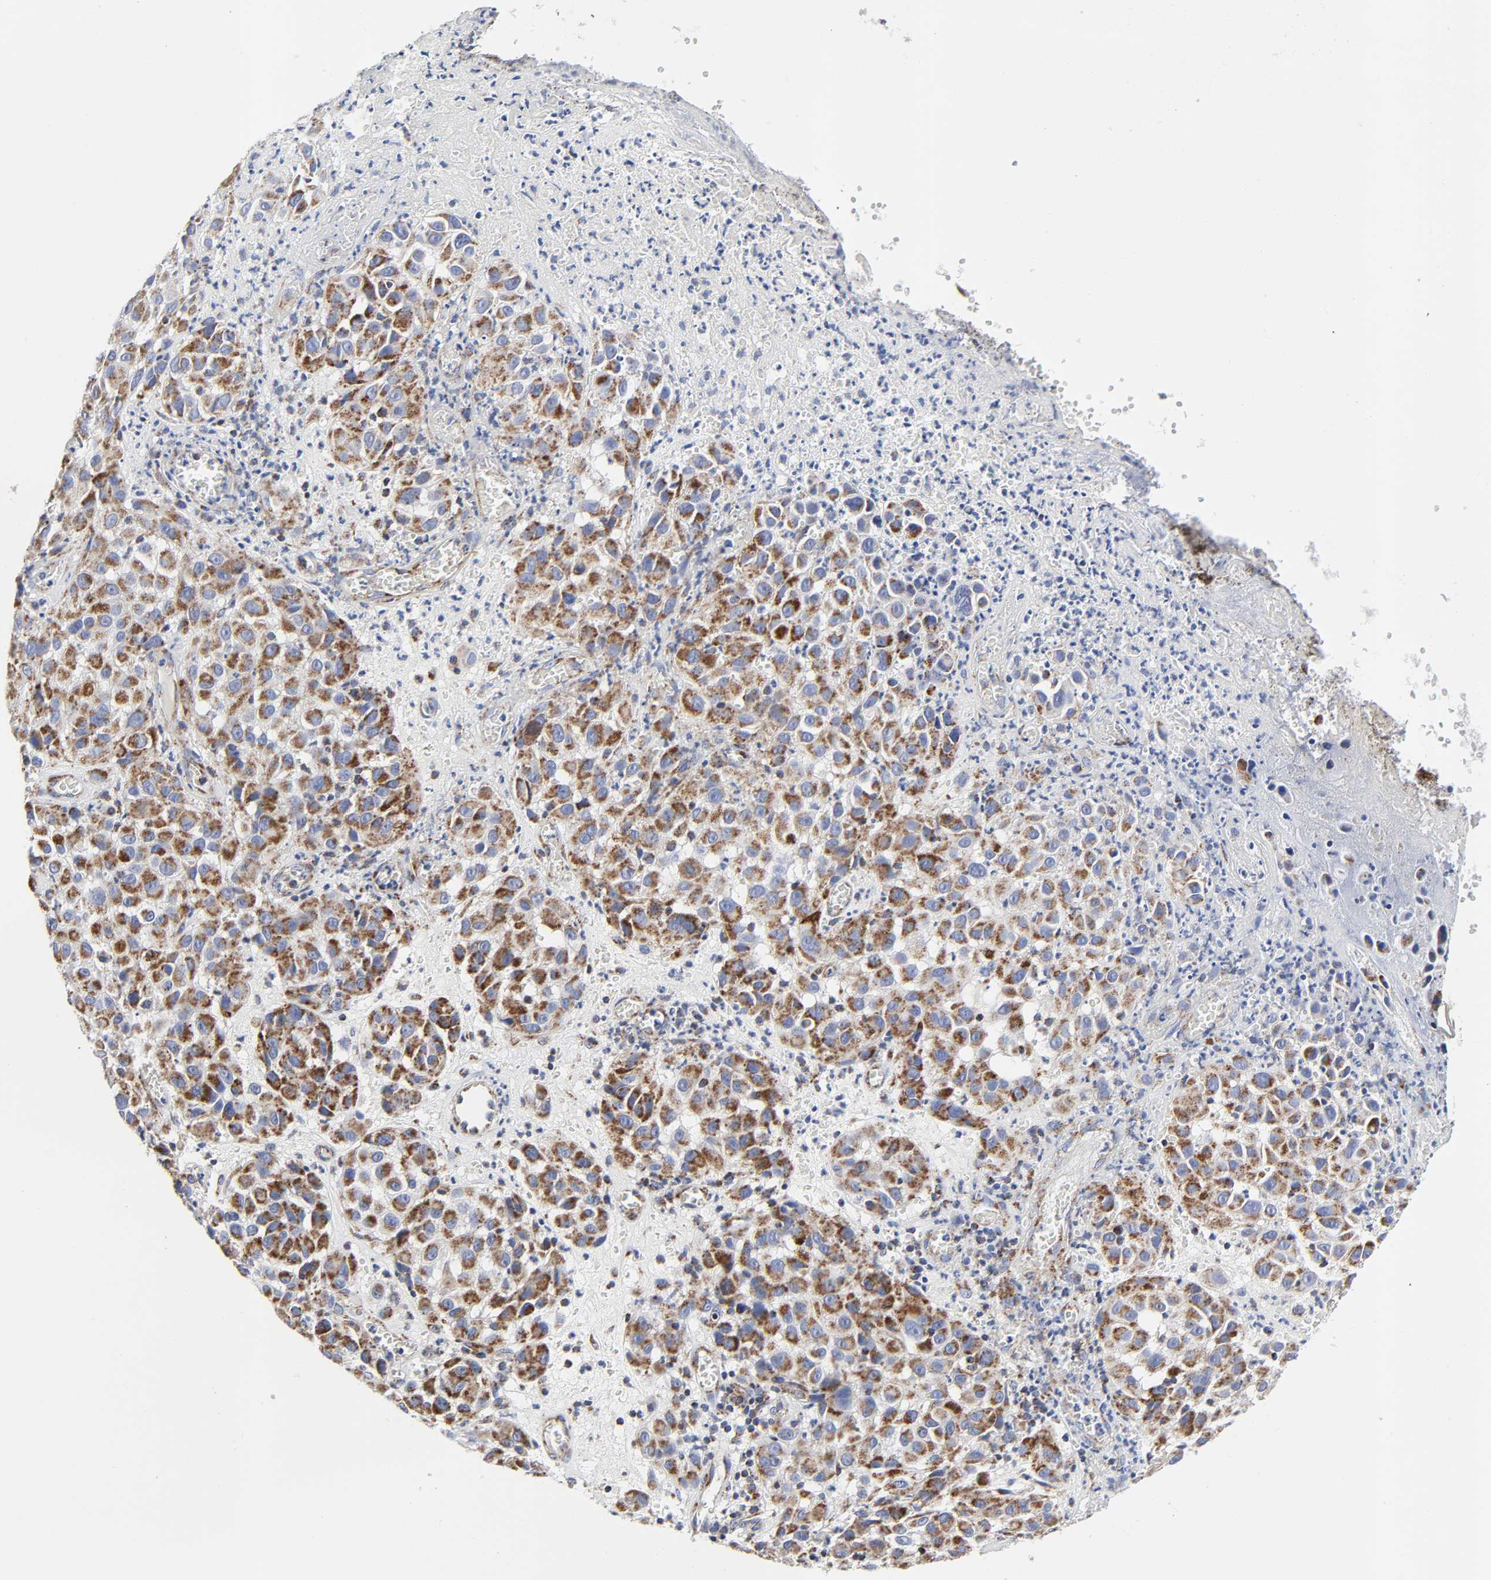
{"staining": {"intensity": "moderate", "quantity": ">75%", "location": "cytoplasmic/membranous"}, "tissue": "melanoma", "cell_type": "Tumor cells", "image_type": "cancer", "snomed": [{"axis": "morphology", "description": "Malignant melanoma, NOS"}, {"axis": "topography", "description": "Skin"}], "caption": "Human malignant melanoma stained with a brown dye demonstrates moderate cytoplasmic/membranous positive positivity in approximately >75% of tumor cells.", "gene": "AOPEP", "patient": {"sex": "female", "age": 21}}